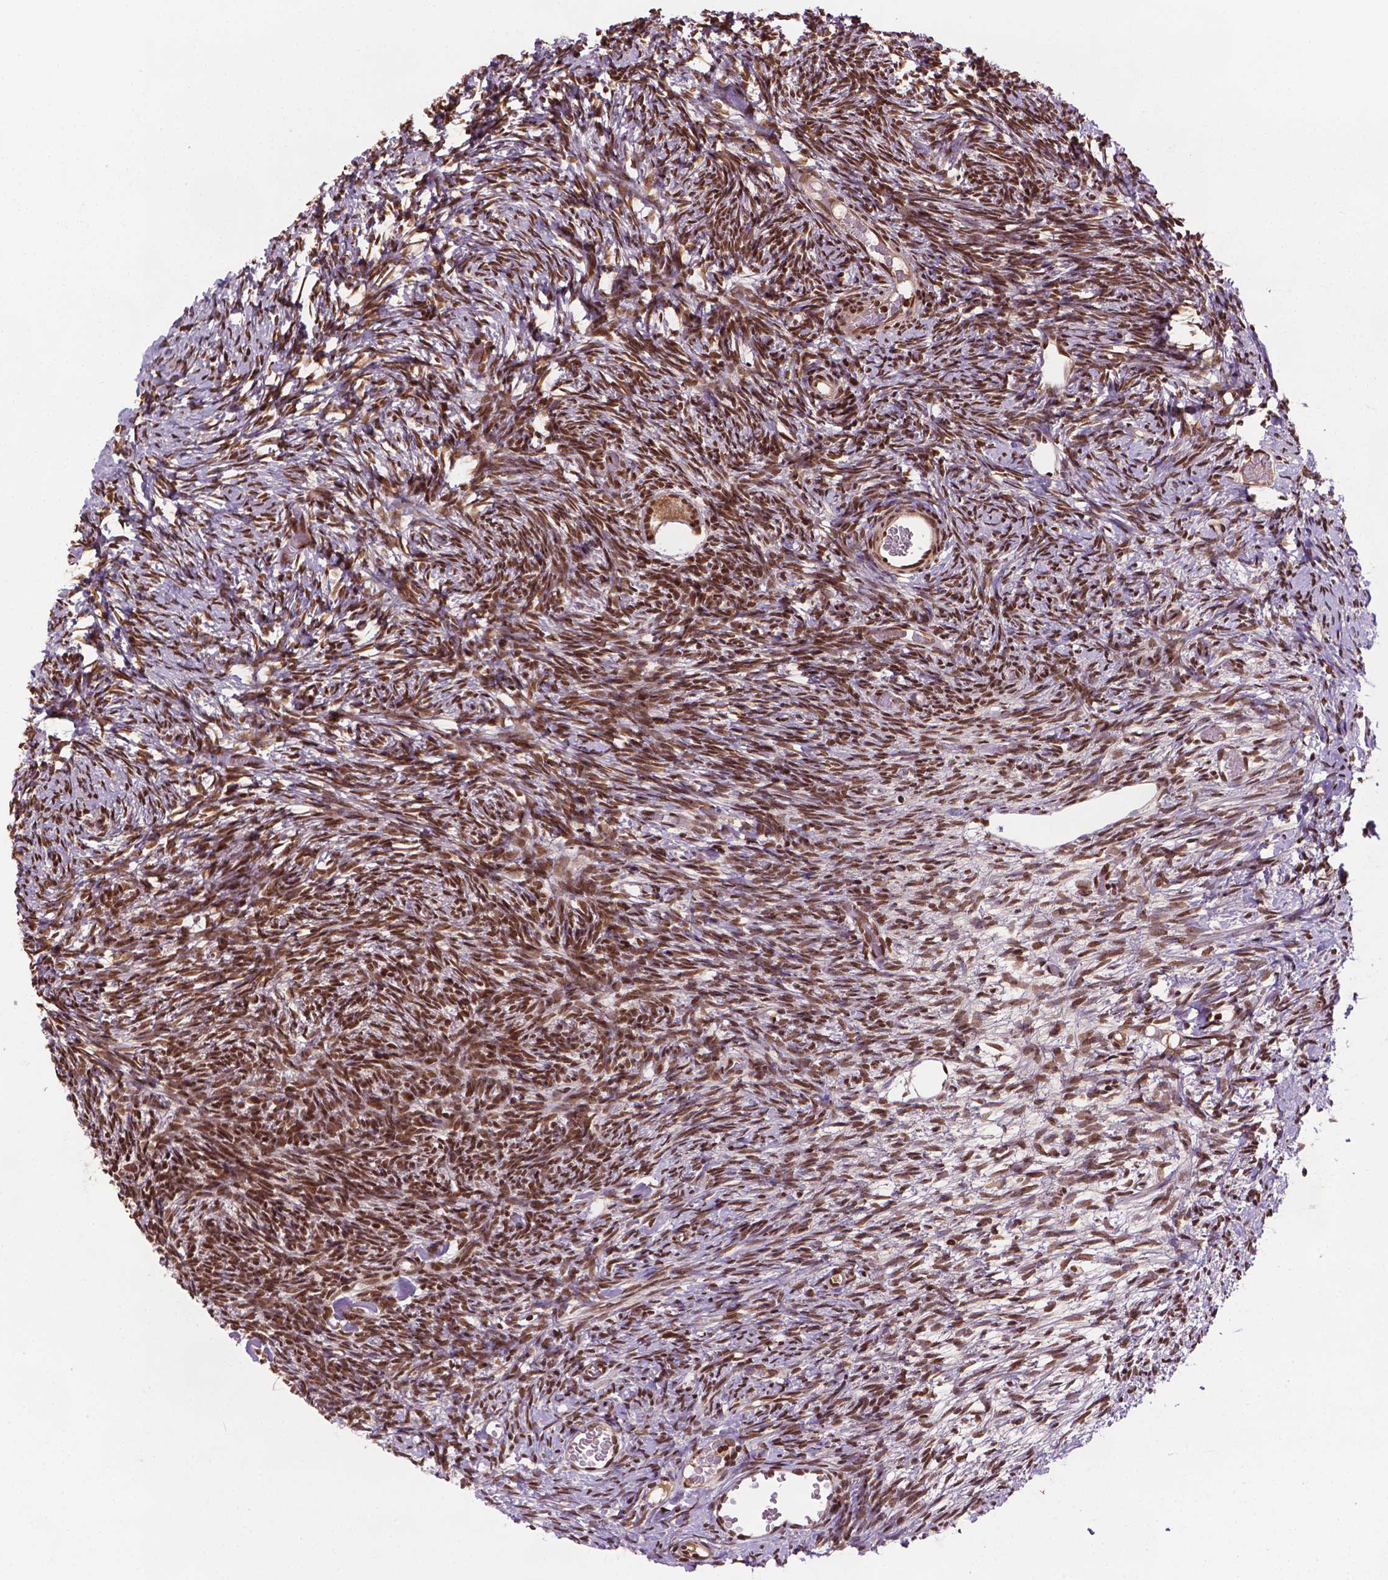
{"staining": {"intensity": "moderate", "quantity": ">75%", "location": "cytoplasmic/membranous,nuclear"}, "tissue": "ovary", "cell_type": "Follicle cells", "image_type": "normal", "snomed": [{"axis": "morphology", "description": "Normal tissue, NOS"}, {"axis": "topography", "description": "Ovary"}], "caption": "The histopathology image demonstrates immunohistochemical staining of benign ovary. There is moderate cytoplasmic/membranous,nuclear staining is seen in approximately >75% of follicle cells. The protein of interest is stained brown, and the nuclei are stained in blue (DAB (3,3'-diaminobenzidine) IHC with brightfield microscopy, high magnification).", "gene": "SIRT6", "patient": {"sex": "female", "age": 39}}